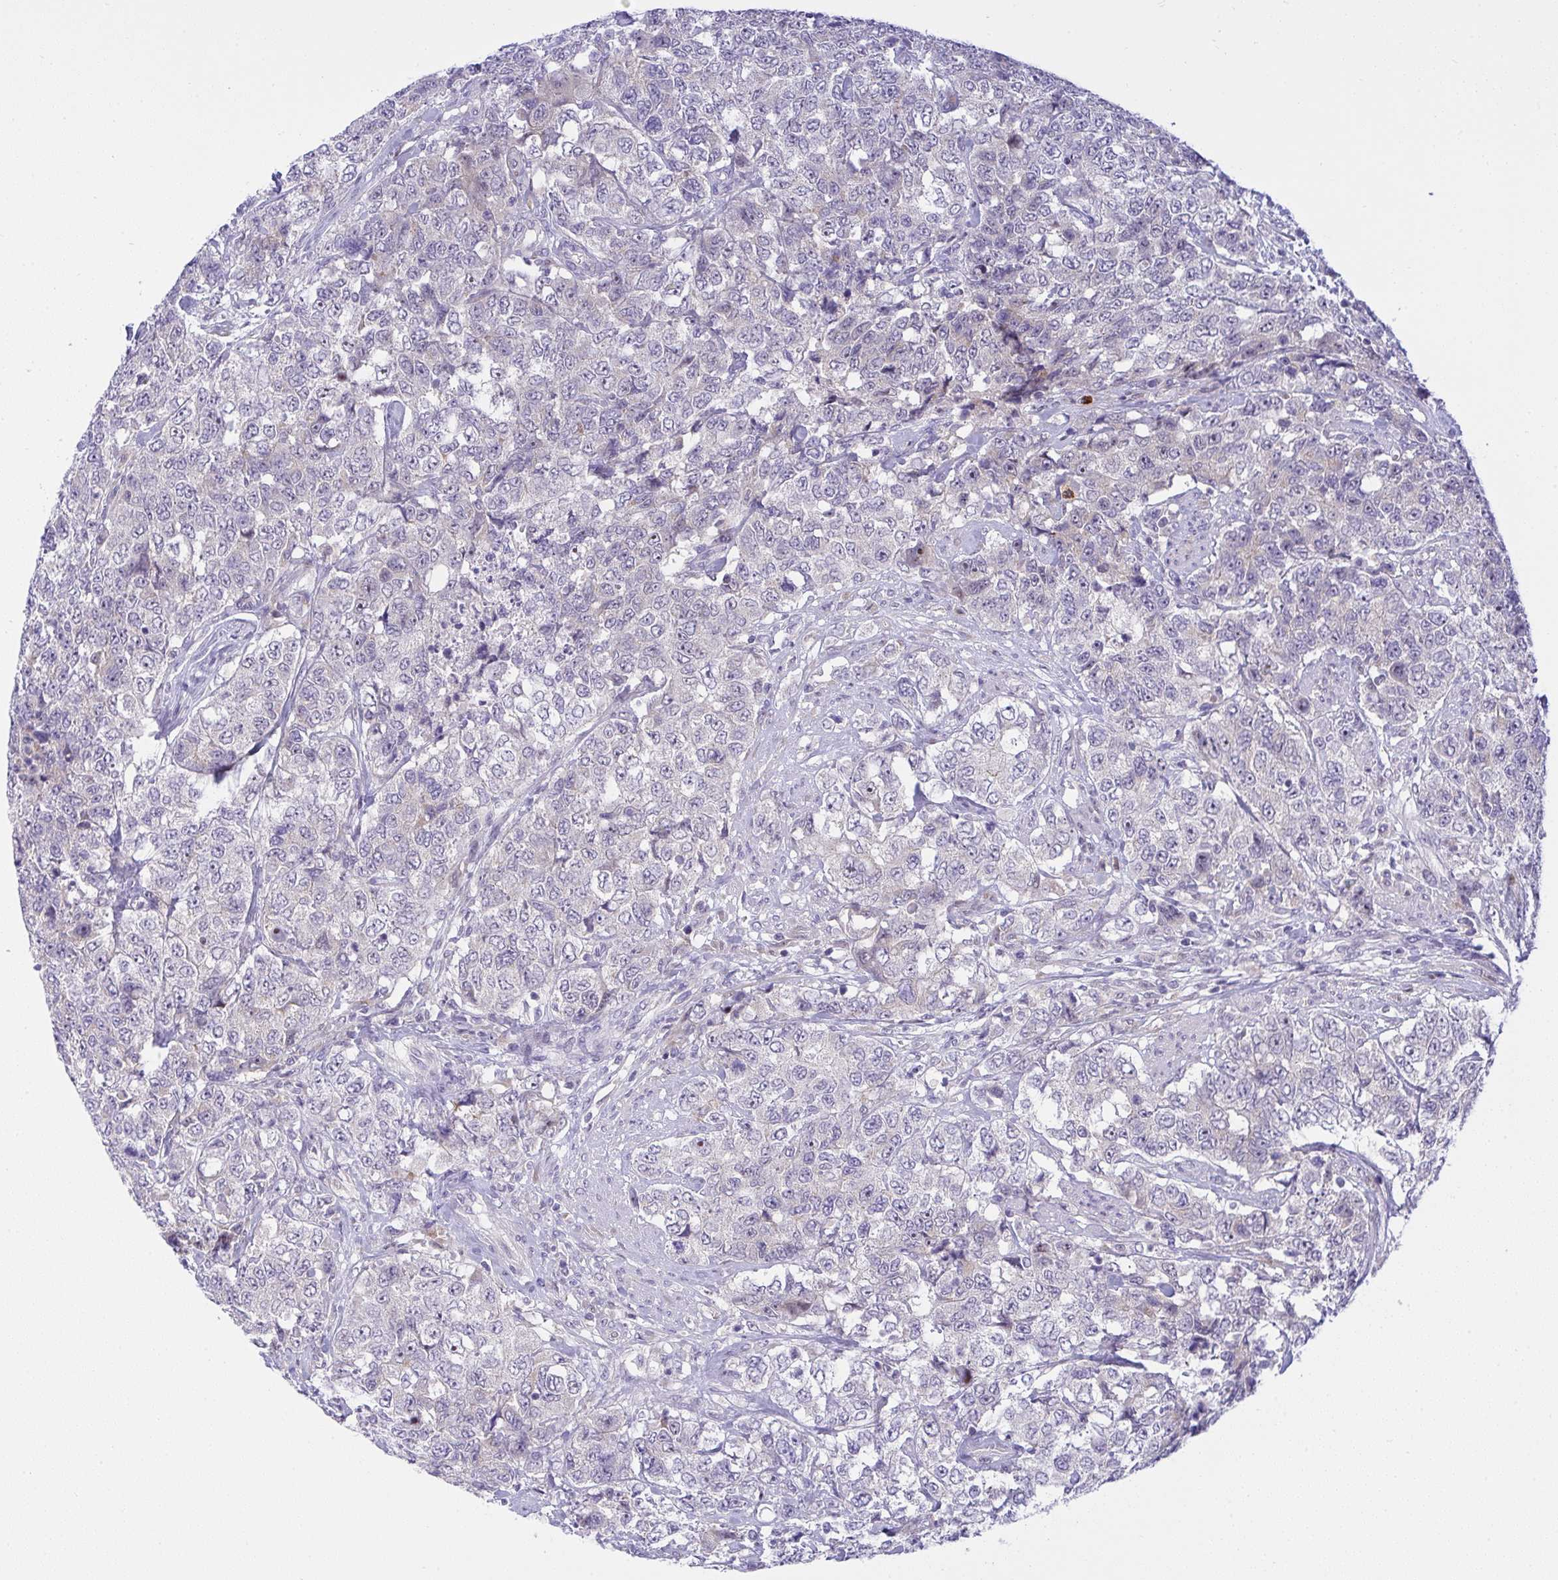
{"staining": {"intensity": "negative", "quantity": "none", "location": "none"}, "tissue": "urothelial cancer", "cell_type": "Tumor cells", "image_type": "cancer", "snomed": [{"axis": "morphology", "description": "Urothelial carcinoma, High grade"}, {"axis": "topography", "description": "Urinary bladder"}], "caption": "This is an immunohistochemistry image of high-grade urothelial carcinoma. There is no staining in tumor cells.", "gene": "ZNF554", "patient": {"sex": "female", "age": 78}}